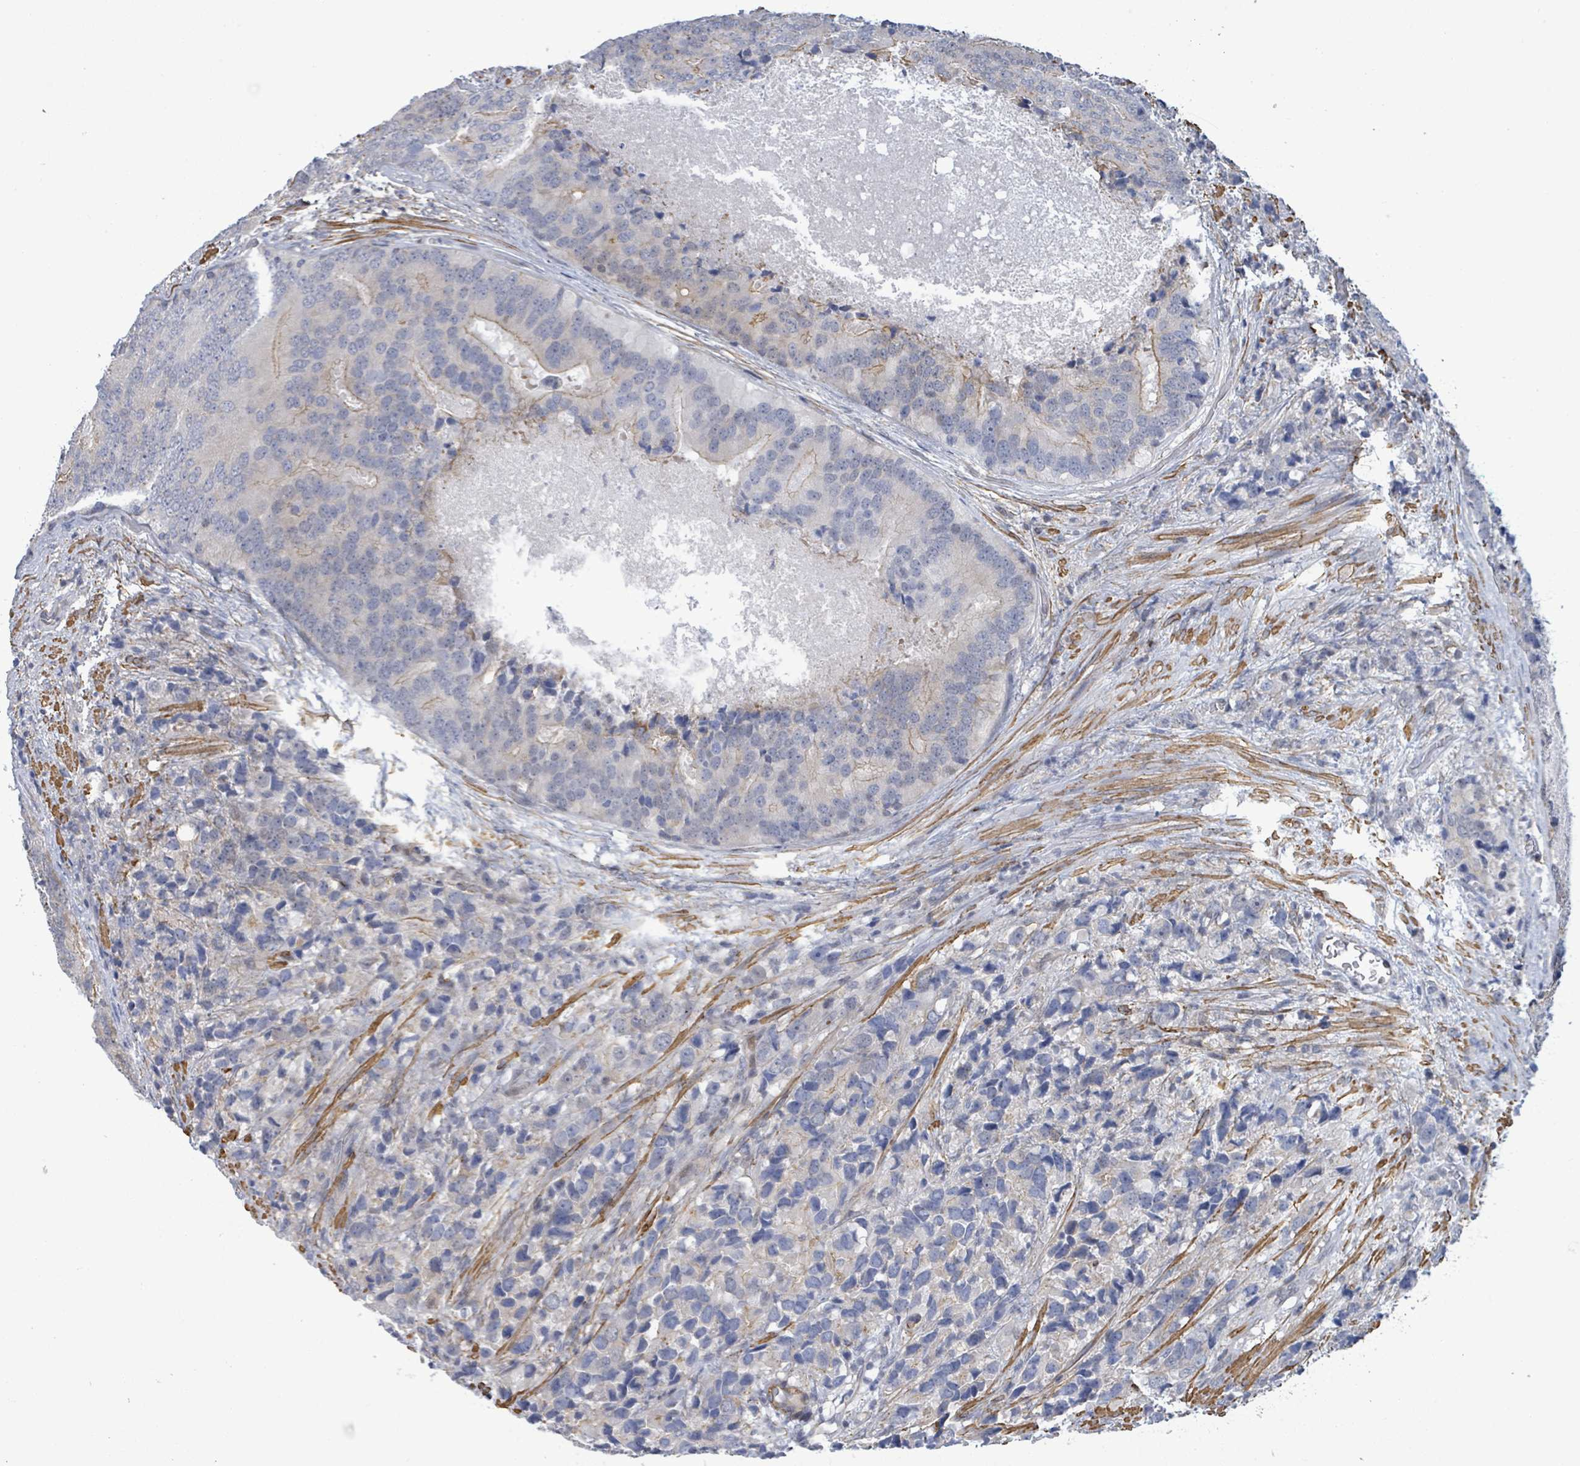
{"staining": {"intensity": "weak", "quantity": "<25%", "location": "cytoplasmic/membranous"}, "tissue": "prostate cancer", "cell_type": "Tumor cells", "image_type": "cancer", "snomed": [{"axis": "morphology", "description": "Adenocarcinoma, High grade"}, {"axis": "topography", "description": "Prostate"}], "caption": "Histopathology image shows no significant protein expression in tumor cells of high-grade adenocarcinoma (prostate). The staining is performed using DAB brown chromogen with nuclei counter-stained in using hematoxylin.", "gene": "DMRTC1B", "patient": {"sex": "male", "age": 62}}